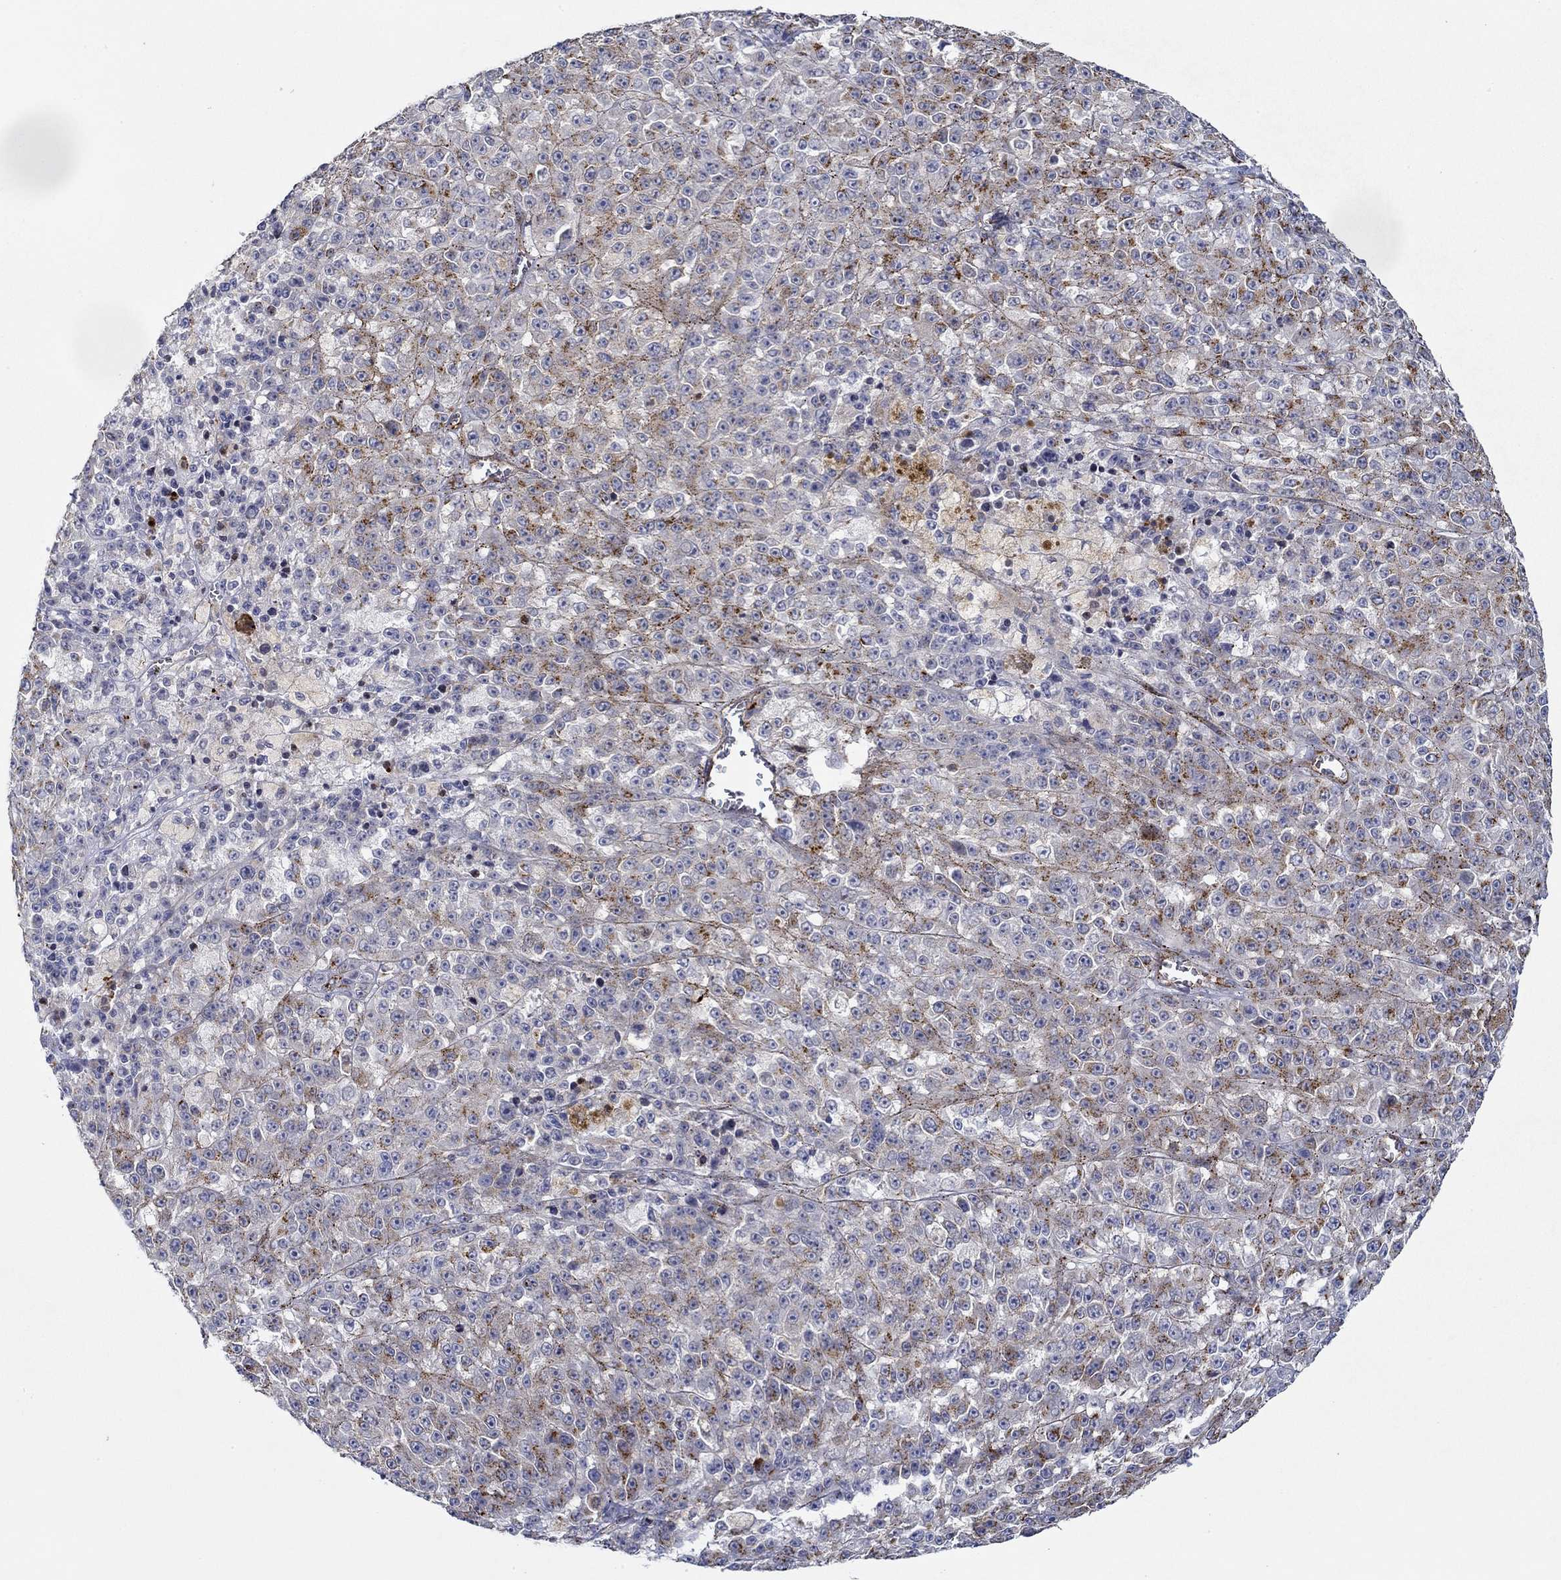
{"staining": {"intensity": "moderate", "quantity": "25%-75%", "location": "cytoplasmic/membranous"}, "tissue": "melanoma", "cell_type": "Tumor cells", "image_type": "cancer", "snomed": [{"axis": "morphology", "description": "Malignant melanoma, NOS"}, {"axis": "topography", "description": "Skin"}], "caption": "Human malignant melanoma stained with a brown dye reveals moderate cytoplasmic/membranous positive staining in approximately 25%-75% of tumor cells.", "gene": "GJA5", "patient": {"sex": "female", "age": 58}}